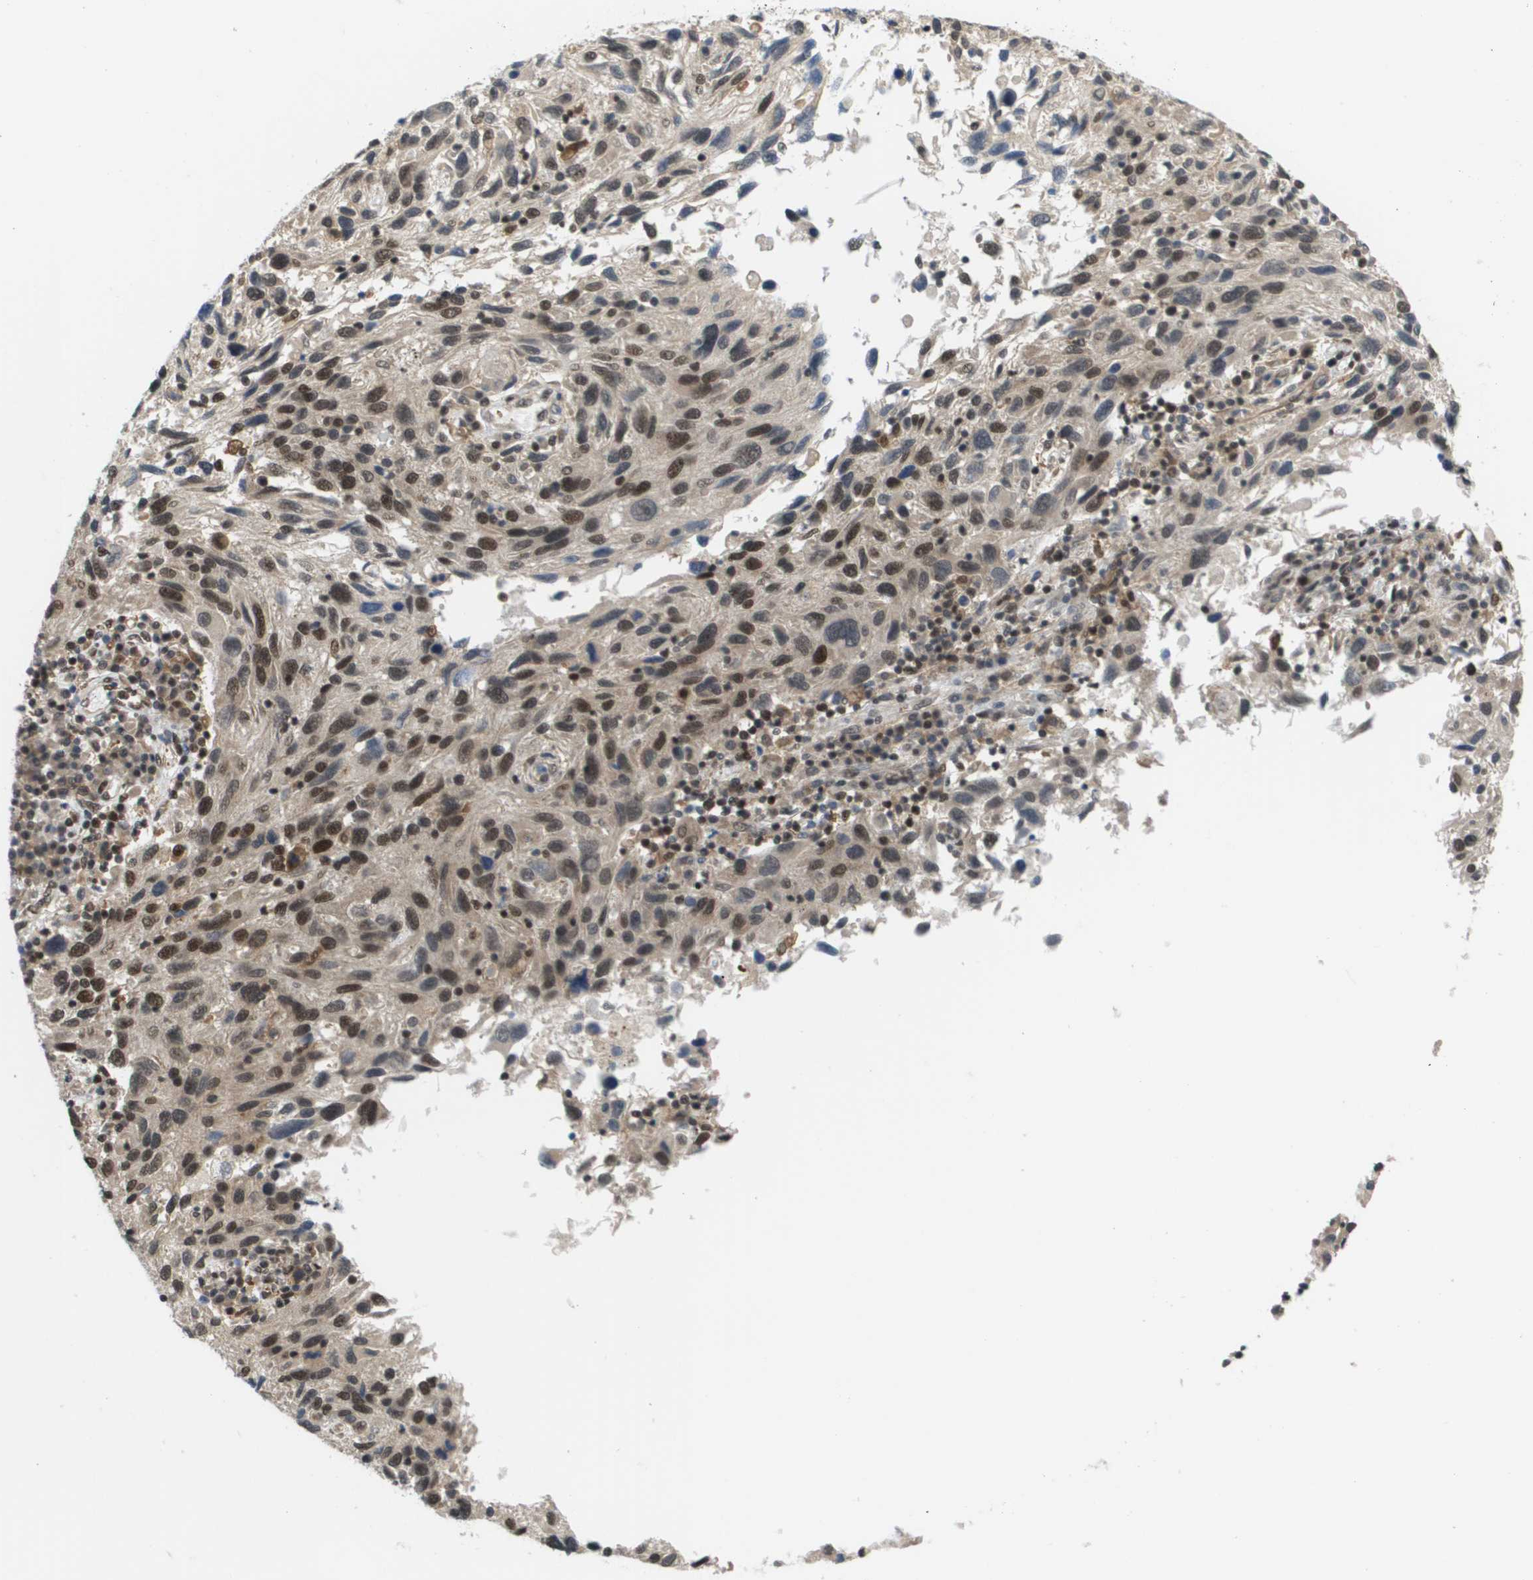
{"staining": {"intensity": "strong", "quantity": "25%-75%", "location": "nuclear"}, "tissue": "melanoma", "cell_type": "Tumor cells", "image_type": "cancer", "snomed": [{"axis": "morphology", "description": "Malignant melanoma, NOS"}, {"axis": "topography", "description": "Skin"}], "caption": "This histopathology image displays immunohistochemistry (IHC) staining of human malignant melanoma, with high strong nuclear expression in approximately 25%-75% of tumor cells.", "gene": "PRCC", "patient": {"sex": "male", "age": 53}}